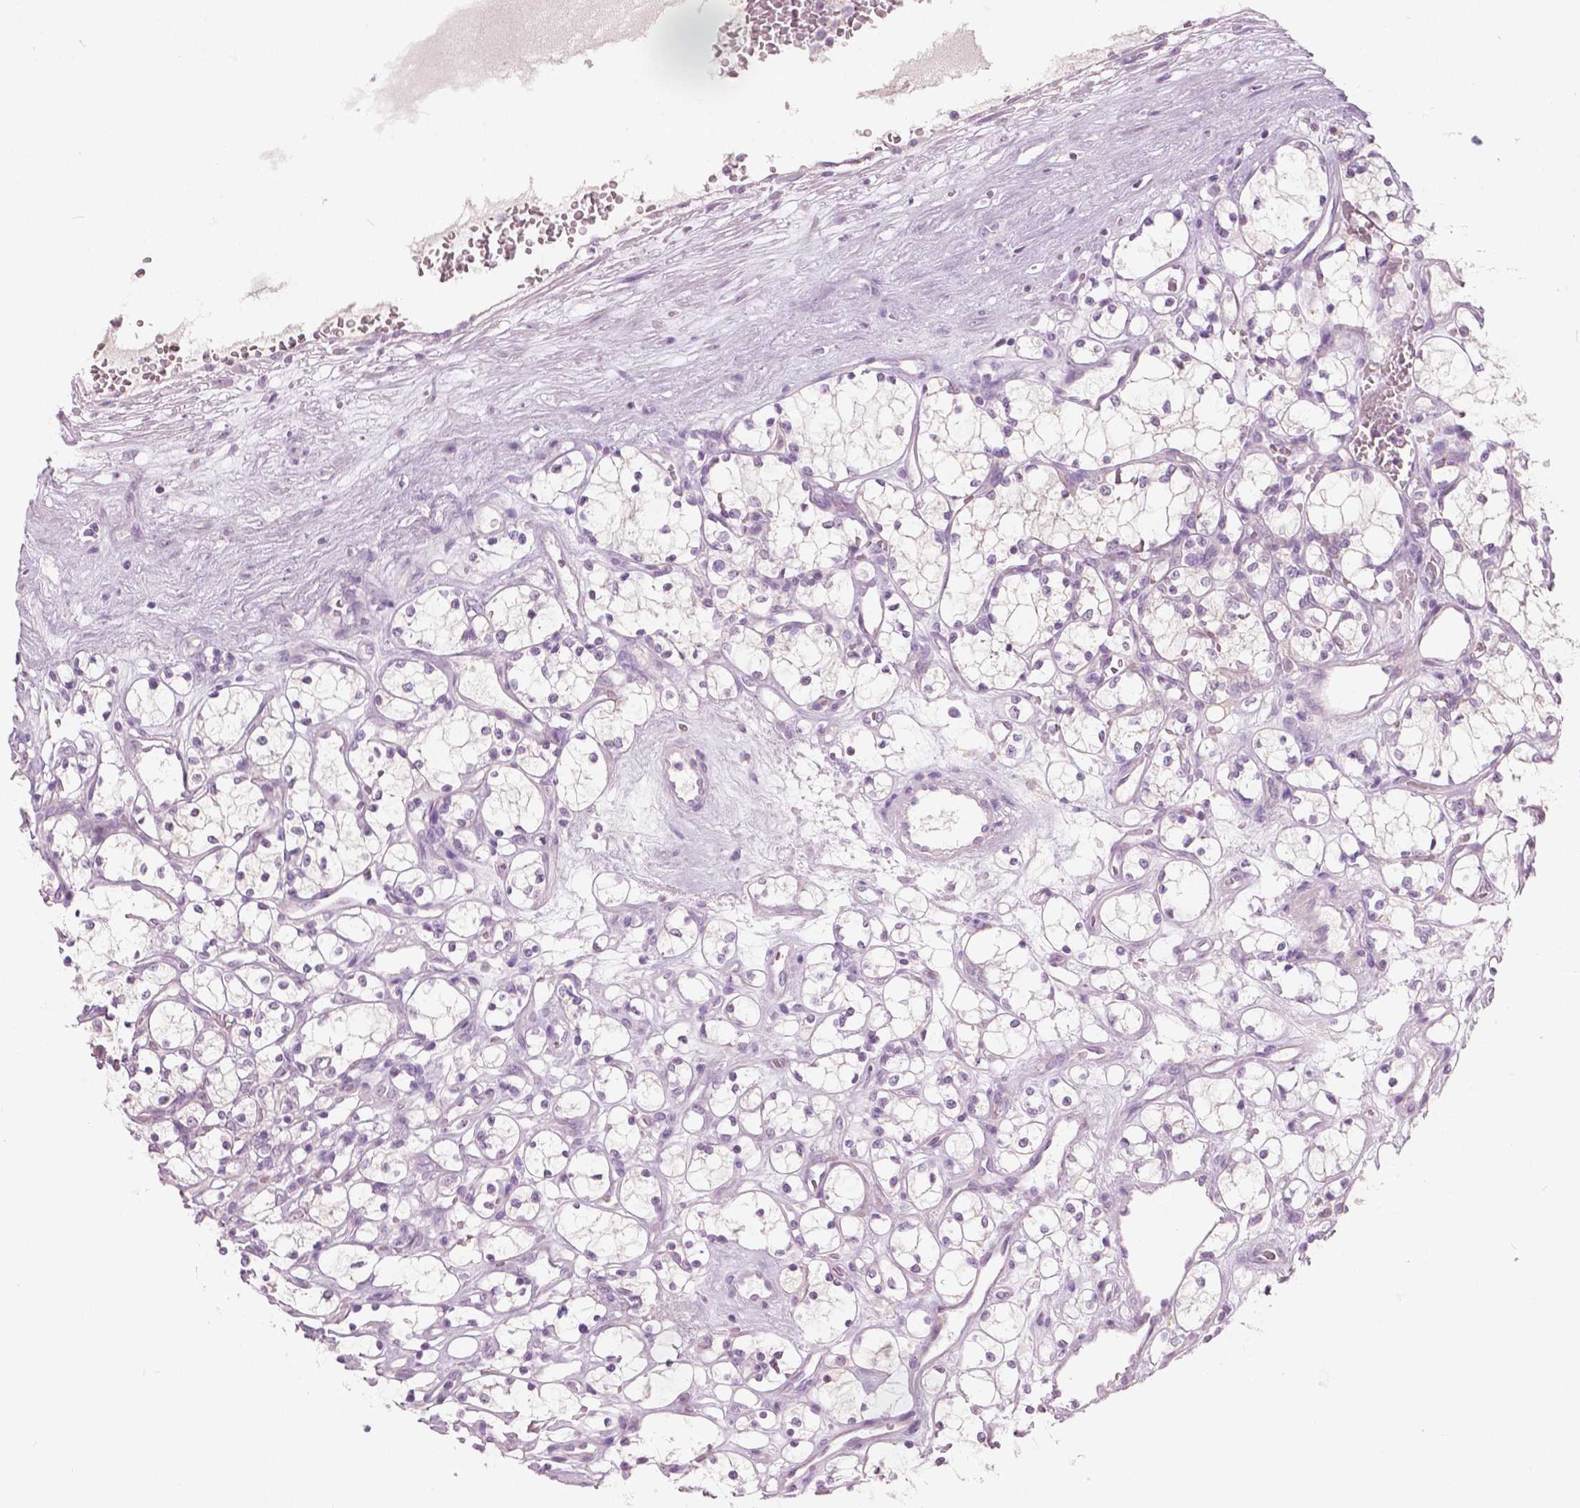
{"staining": {"intensity": "negative", "quantity": "none", "location": "none"}, "tissue": "renal cancer", "cell_type": "Tumor cells", "image_type": "cancer", "snomed": [{"axis": "morphology", "description": "Adenocarcinoma, NOS"}, {"axis": "topography", "description": "Kidney"}], "caption": "Renal cancer was stained to show a protein in brown. There is no significant positivity in tumor cells.", "gene": "GALM", "patient": {"sex": "female", "age": 69}}